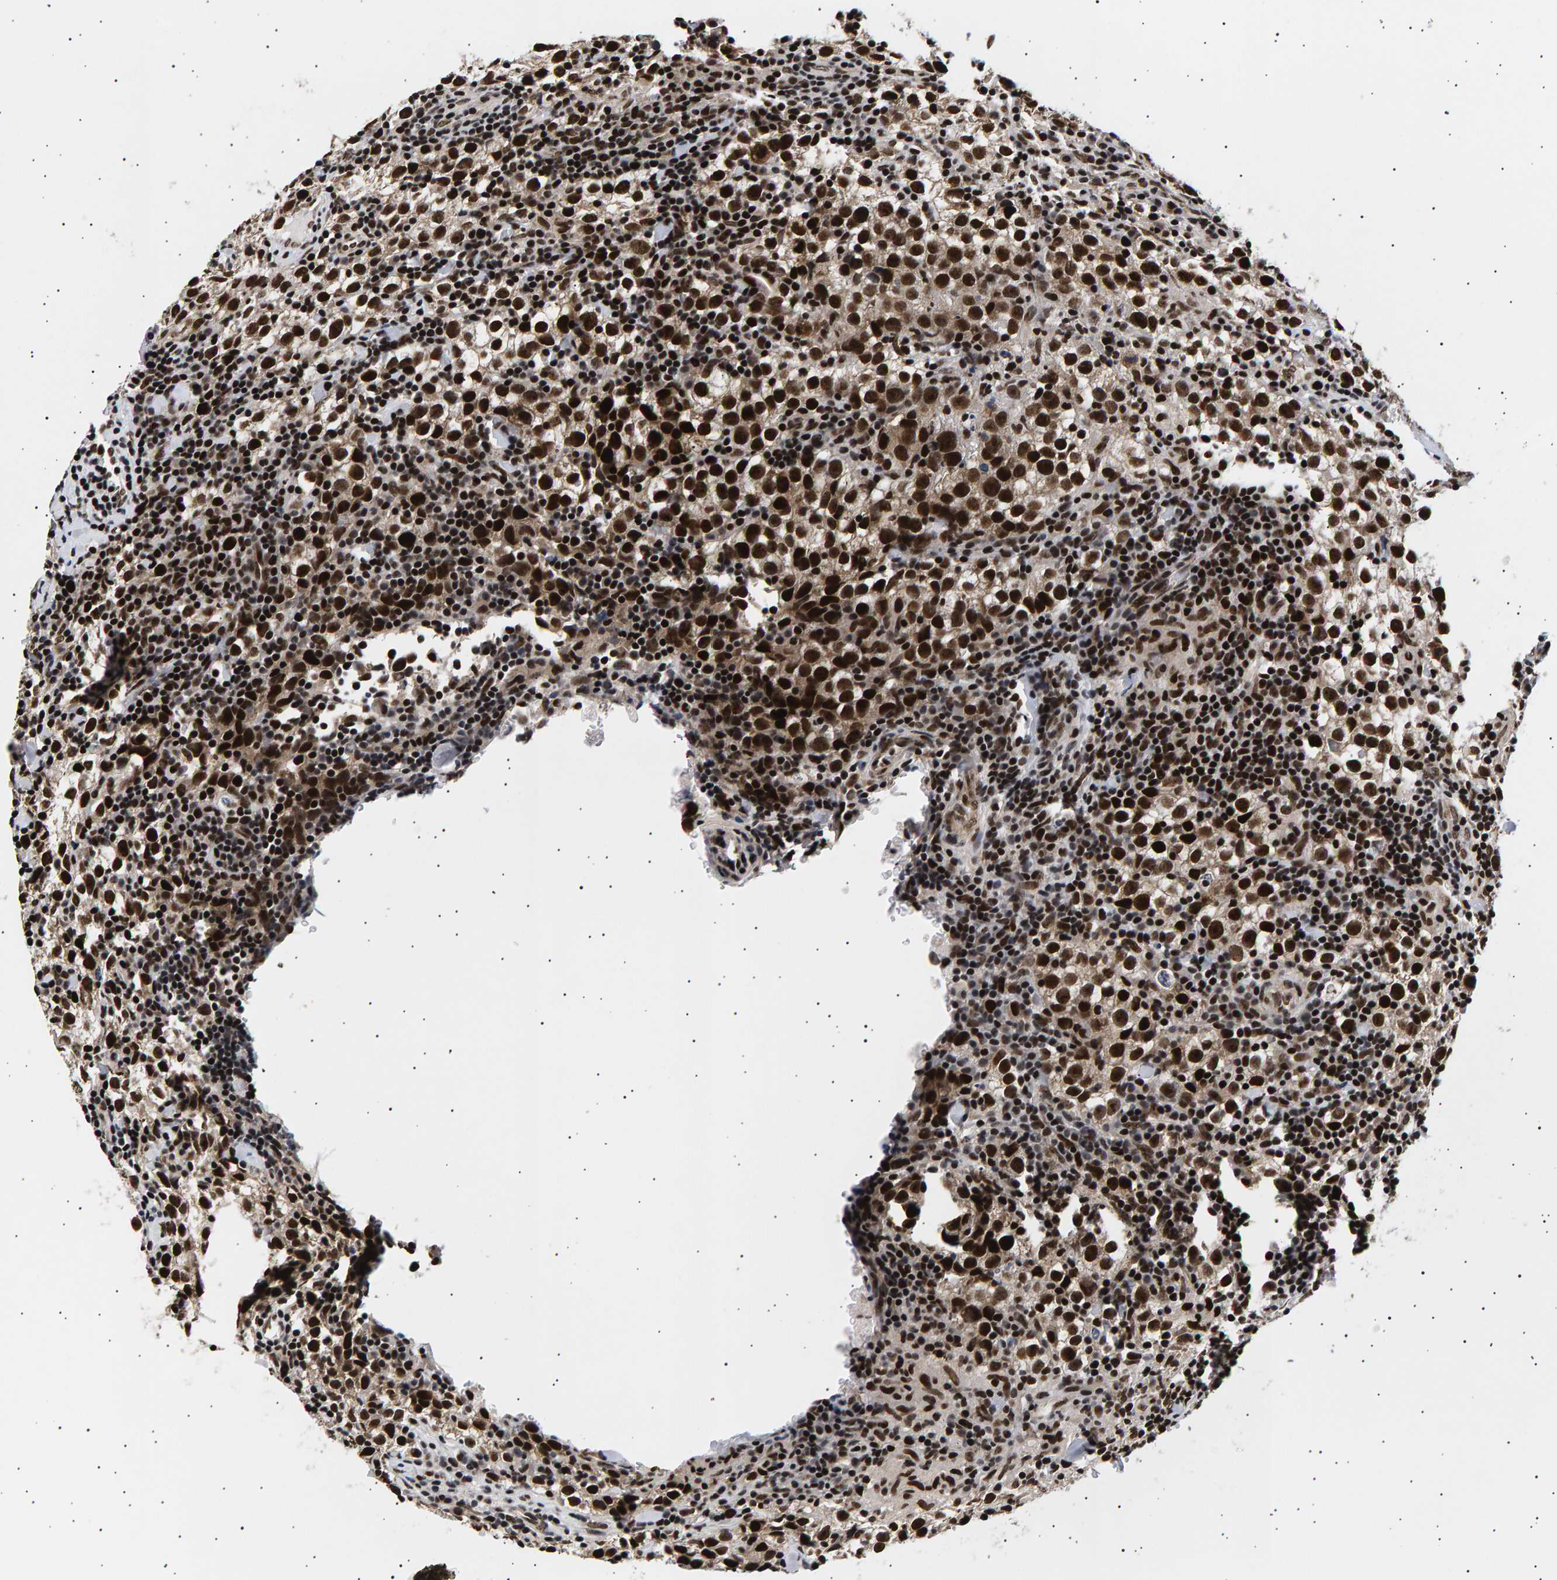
{"staining": {"intensity": "strong", "quantity": ">75%", "location": "nuclear"}, "tissue": "testis cancer", "cell_type": "Tumor cells", "image_type": "cancer", "snomed": [{"axis": "morphology", "description": "Seminoma, NOS"}, {"axis": "morphology", "description": "Carcinoma, Embryonal, NOS"}, {"axis": "topography", "description": "Testis"}], "caption": "Protein expression analysis of testis embryonal carcinoma reveals strong nuclear staining in about >75% of tumor cells. (DAB (3,3'-diaminobenzidine) IHC, brown staining for protein, blue staining for nuclei).", "gene": "ANKRD40", "patient": {"sex": "male", "age": 36}}